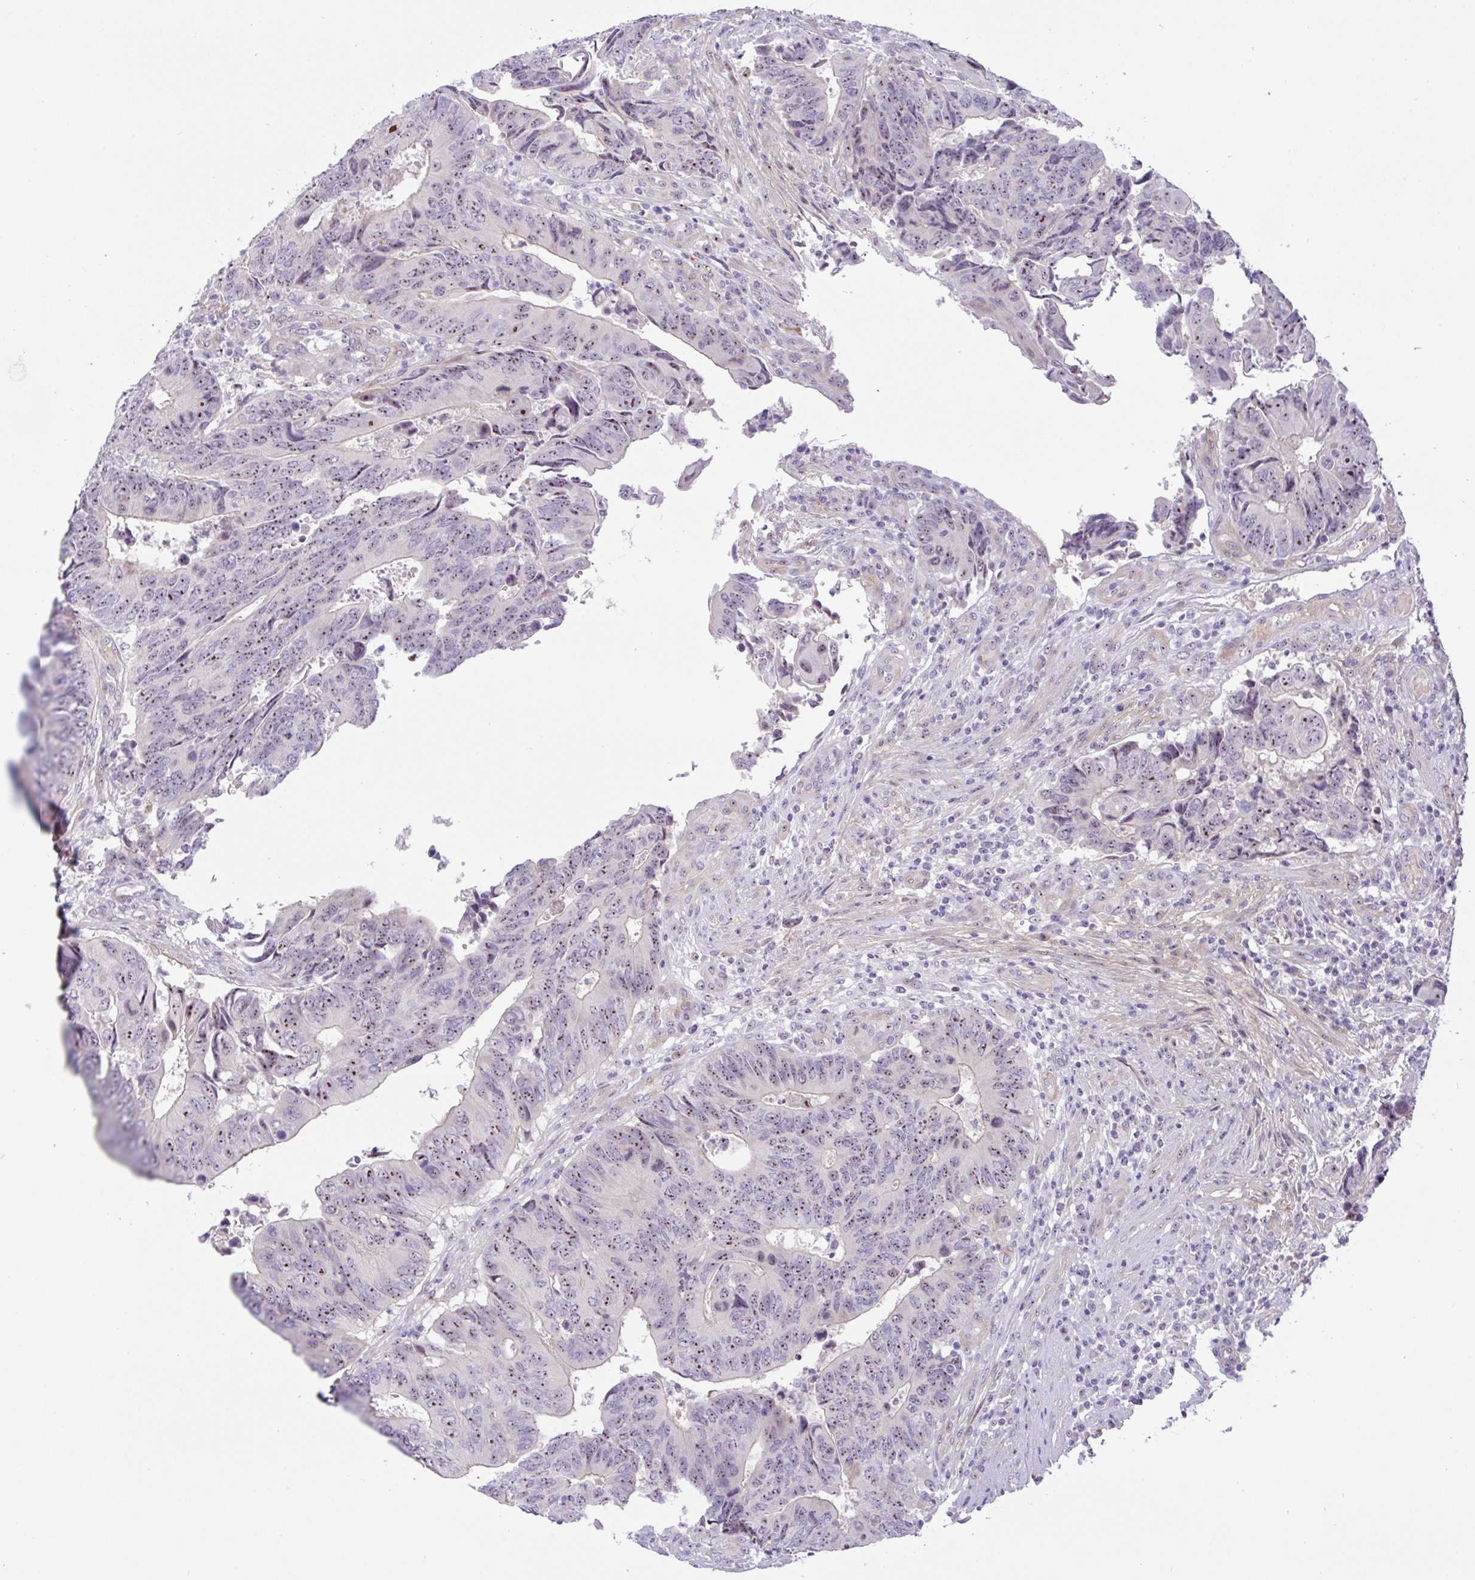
{"staining": {"intensity": "moderate", "quantity": ">75%", "location": "nuclear"}, "tissue": "colorectal cancer", "cell_type": "Tumor cells", "image_type": "cancer", "snomed": [{"axis": "morphology", "description": "Adenocarcinoma, NOS"}, {"axis": "topography", "description": "Colon"}], "caption": "About >75% of tumor cells in adenocarcinoma (colorectal) exhibit moderate nuclear protein positivity as visualized by brown immunohistochemical staining.", "gene": "MXRA8", "patient": {"sex": "male", "age": 87}}